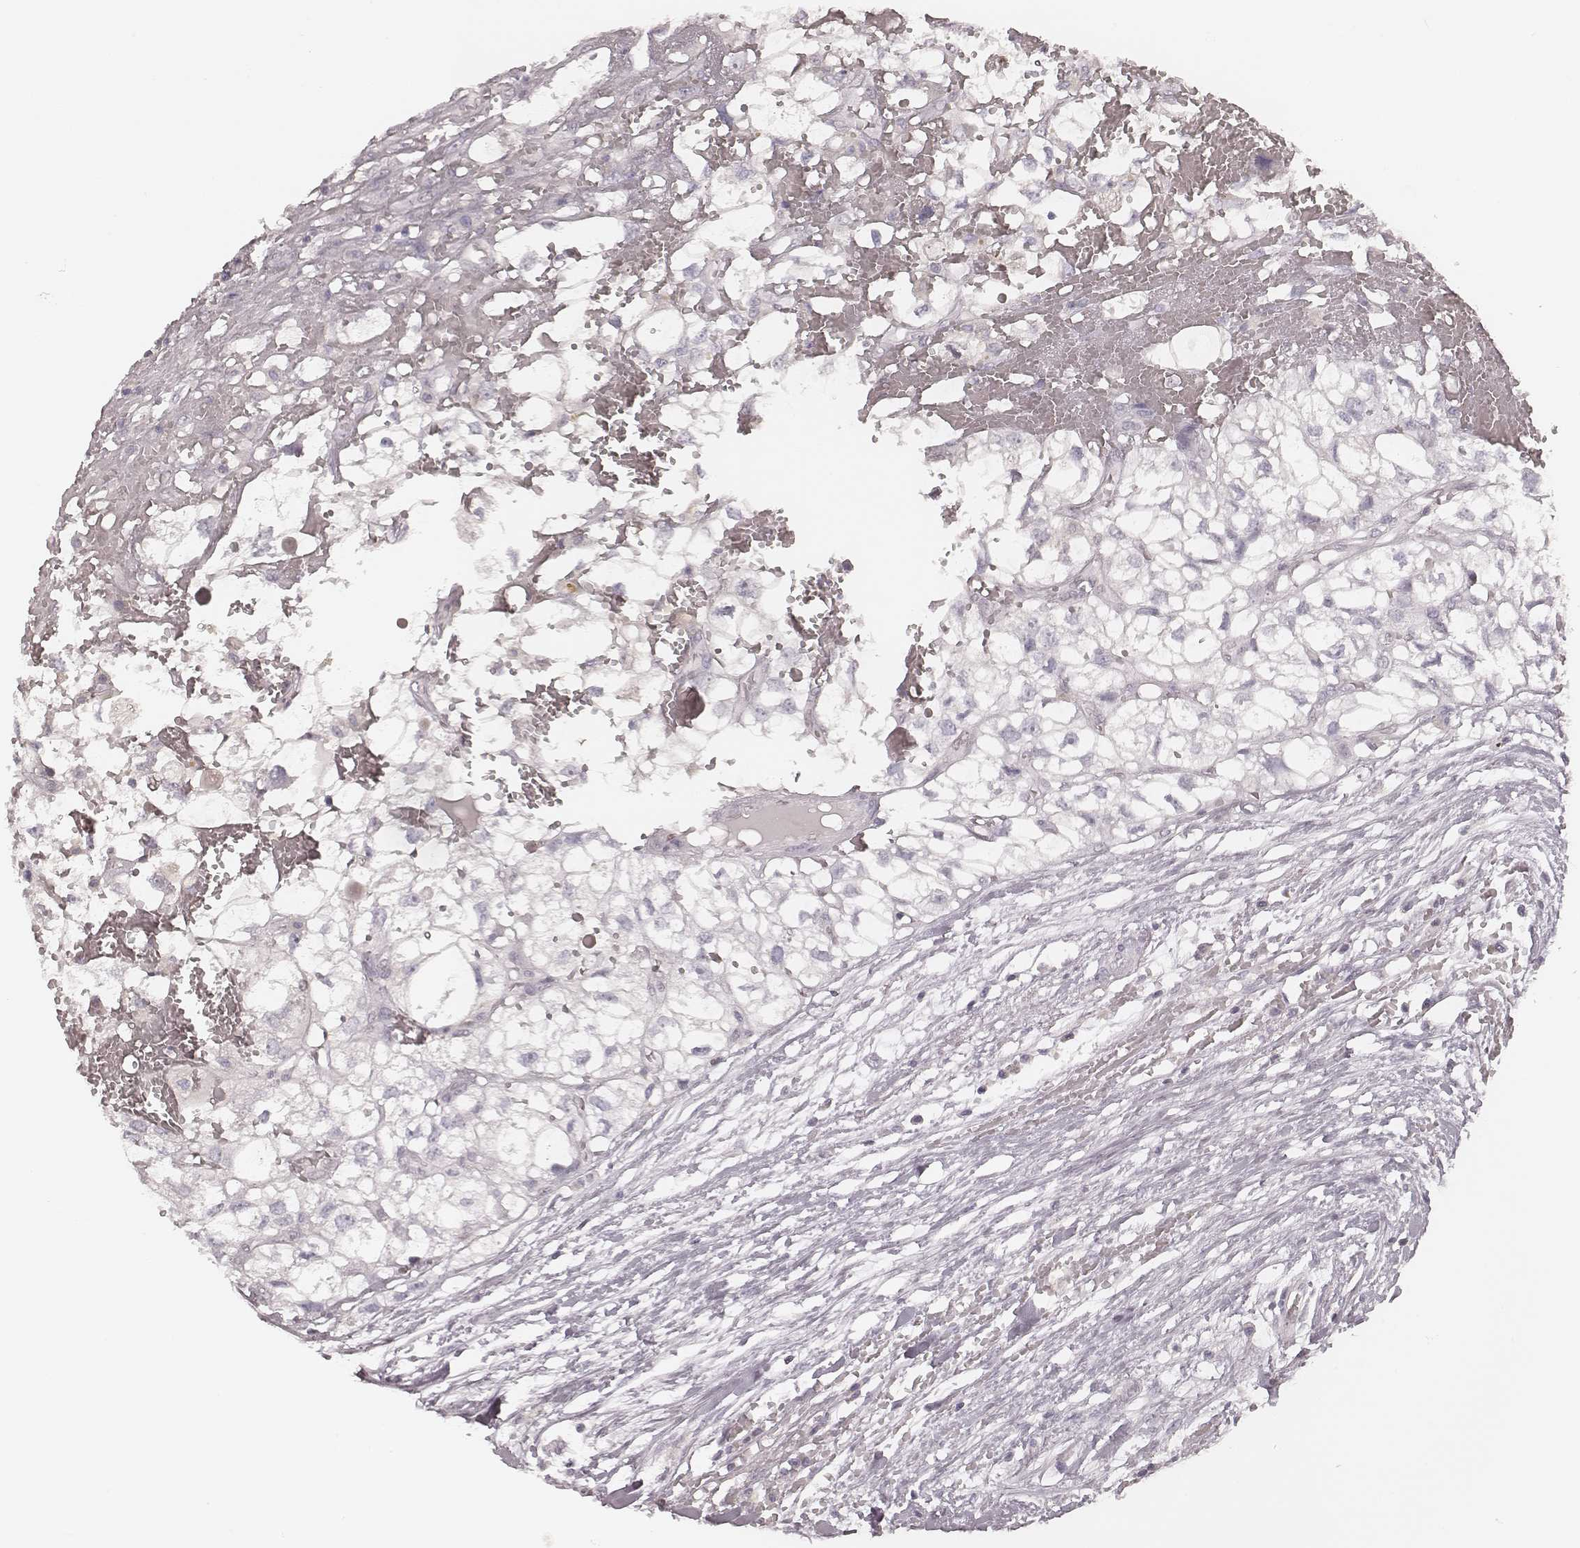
{"staining": {"intensity": "negative", "quantity": "none", "location": "none"}, "tissue": "renal cancer", "cell_type": "Tumor cells", "image_type": "cancer", "snomed": [{"axis": "morphology", "description": "Adenocarcinoma, NOS"}, {"axis": "topography", "description": "Kidney"}], "caption": "The photomicrograph displays no staining of tumor cells in adenocarcinoma (renal).", "gene": "MSX1", "patient": {"sex": "male", "age": 56}}